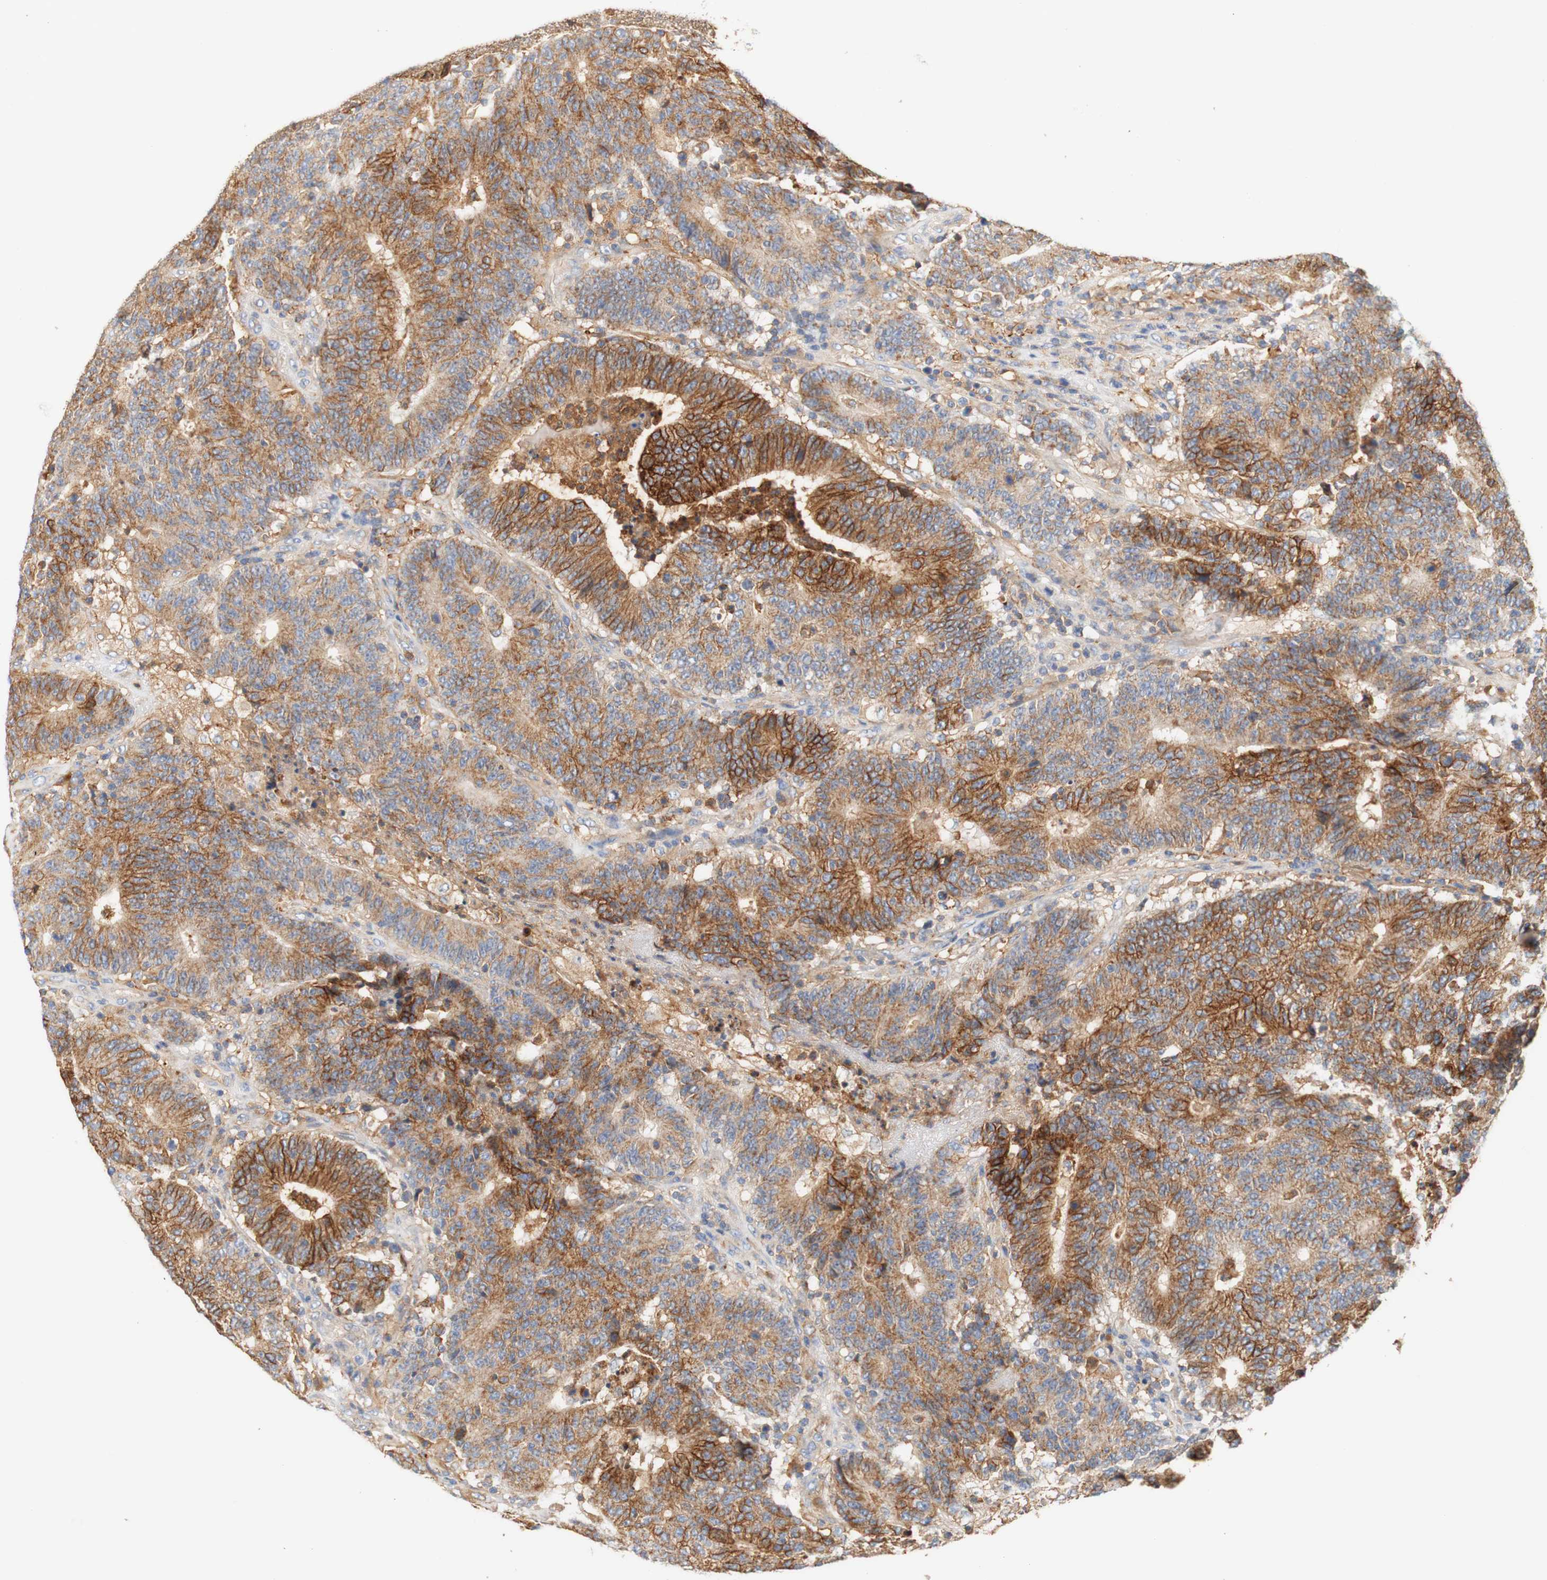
{"staining": {"intensity": "strong", "quantity": ">75%", "location": "cytoplasmic/membranous"}, "tissue": "colorectal cancer", "cell_type": "Tumor cells", "image_type": "cancer", "snomed": [{"axis": "morphology", "description": "Normal tissue, NOS"}, {"axis": "morphology", "description": "Adenocarcinoma, NOS"}, {"axis": "topography", "description": "Colon"}], "caption": "An image showing strong cytoplasmic/membranous staining in about >75% of tumor cells in colorectal adenocarcinoma, as visualized by brown immunohistochemical staining.", "gene": "PCDH7", "patient": {"sex": "female", "age": 75}}